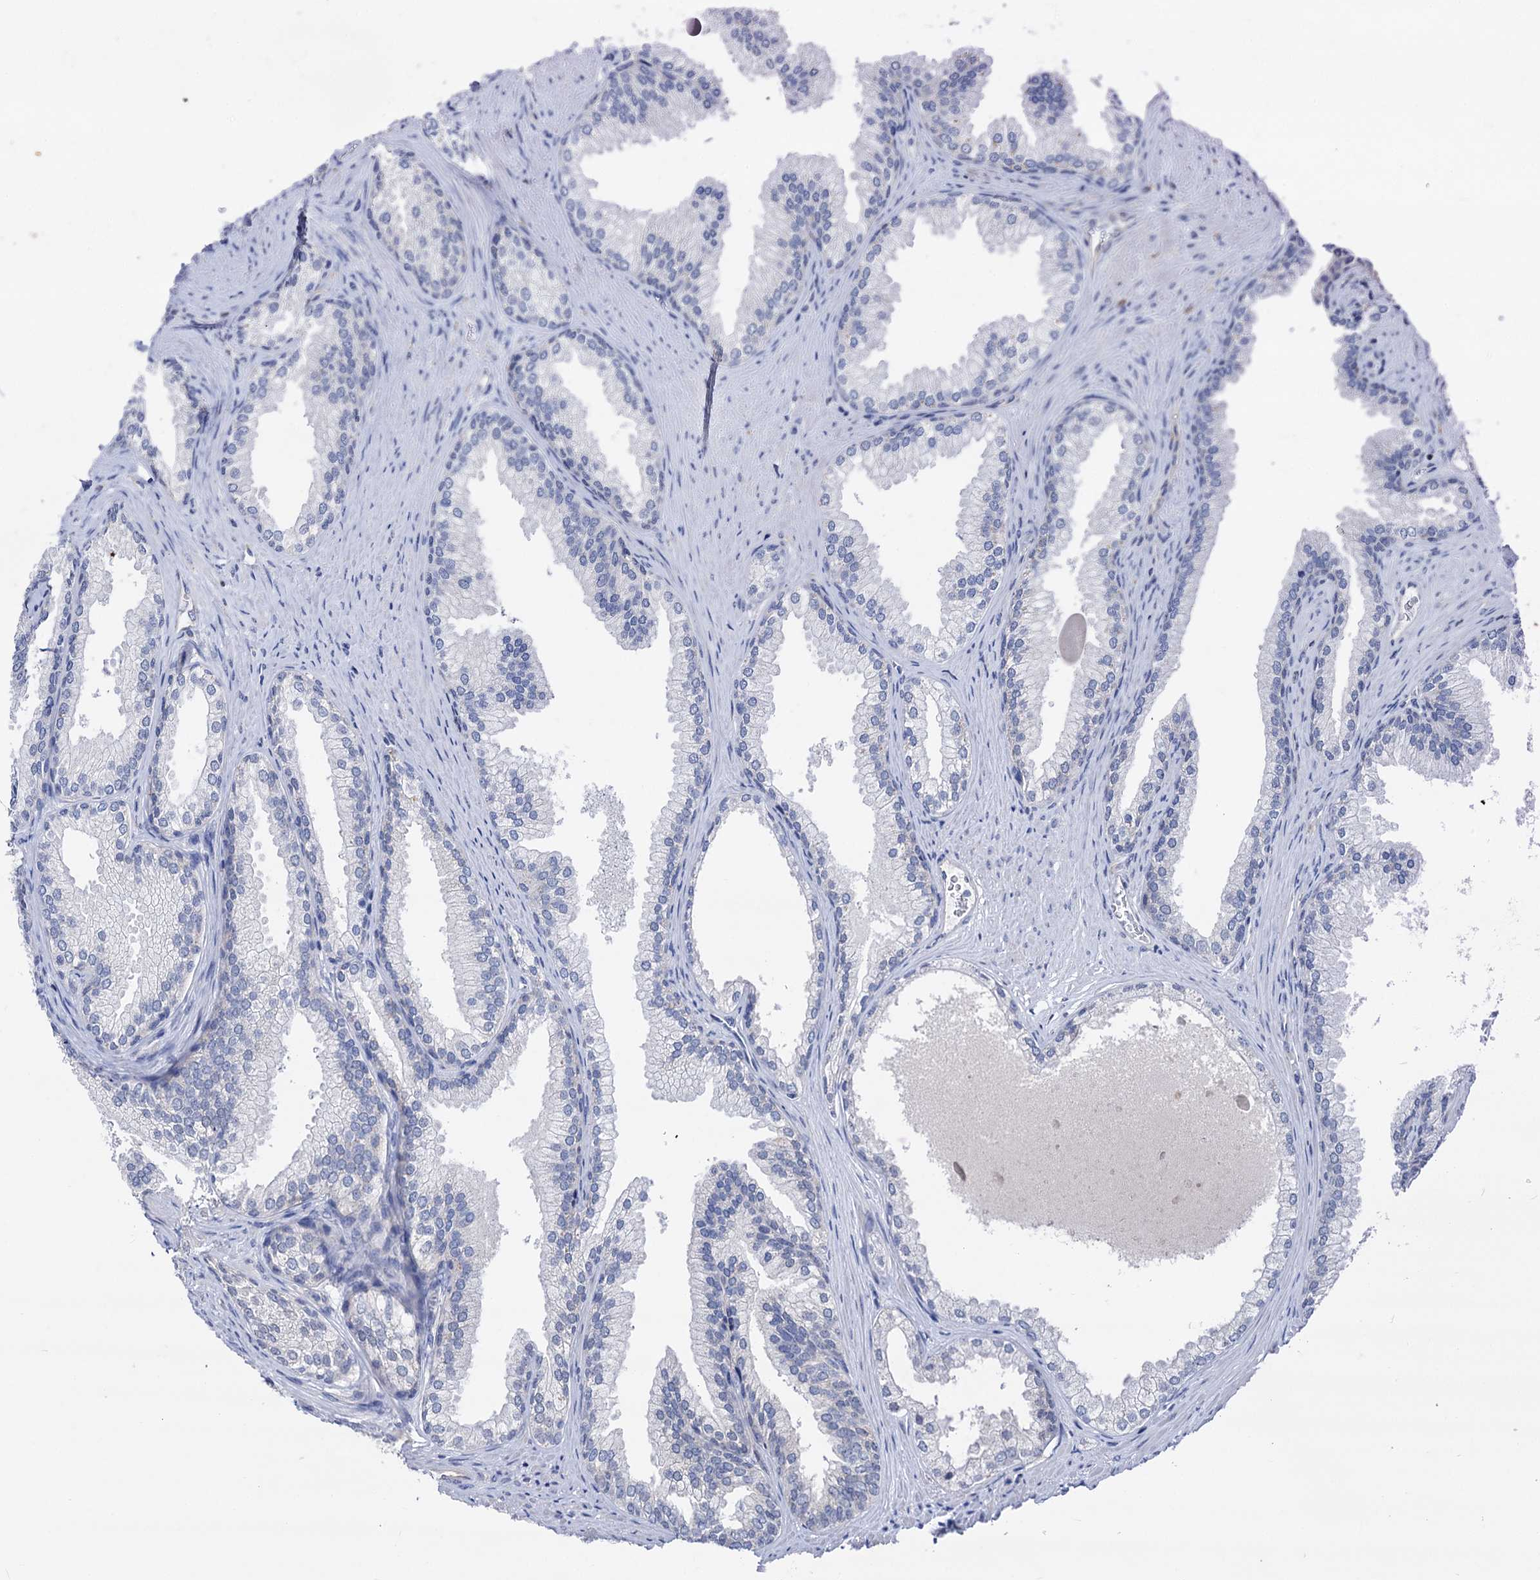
{"staining": {"intensity": "negative", "quantity": "none", "location": "none"}, "tissue": "prostate", "cell_type": "Glandular cells", "image_type": "normal", "snomed": [{"axis": "morphology", "description": "Normal tissue, NOS"}, {"axis": "topography", "description": "Prostate"}], "caption": "A high-resolution micrograph shows immunohistochemistry (IHC) staining of unremarkable prostate, which demonstrates no significant positivity in glandular cells.", "gene": "ZNRD2", "patient": {"sex": "male", "age": 76}}